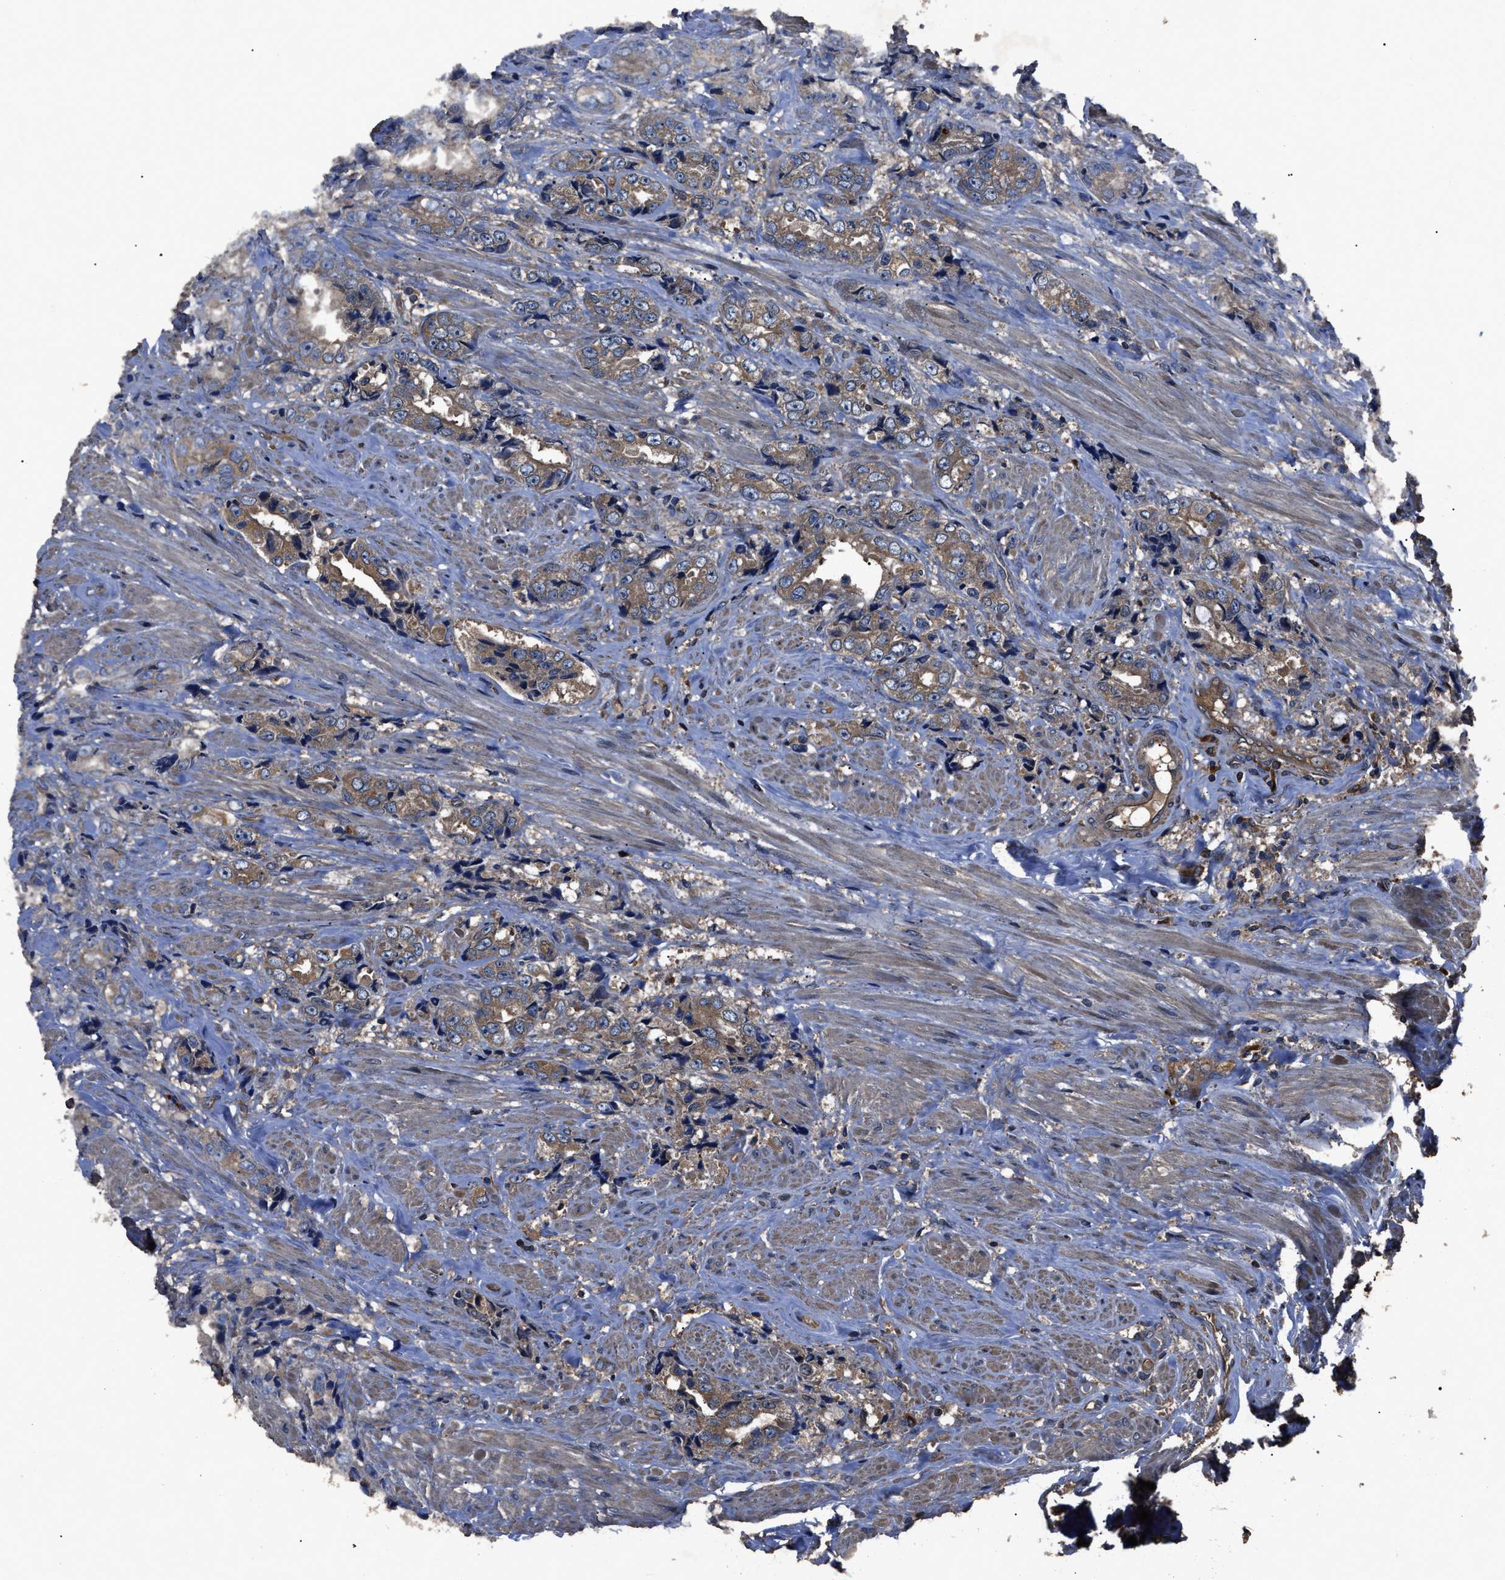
{"staining": {"intensity": "moderate", "quantity": ">75%", "location": "cytoplasmic/membranous"}, "tissue": "prostate cancer", "cell_type": "Tumor cells", "image_type": "cancer", "snomed": [{"axis": "morphology", "description": "Adenocarcinoma, High grade"}, {"axis": "topography", "description": "Prostate"}], "caption": "Immunohistochemical staining of prostate adenocarcinoma (high-grade) exhibits moderate cytoplasmic/membranous protein staining in approximately >75% of tumor cells.", "gene": "RNF216", "patient": {"sex": "male", "age": 61}}